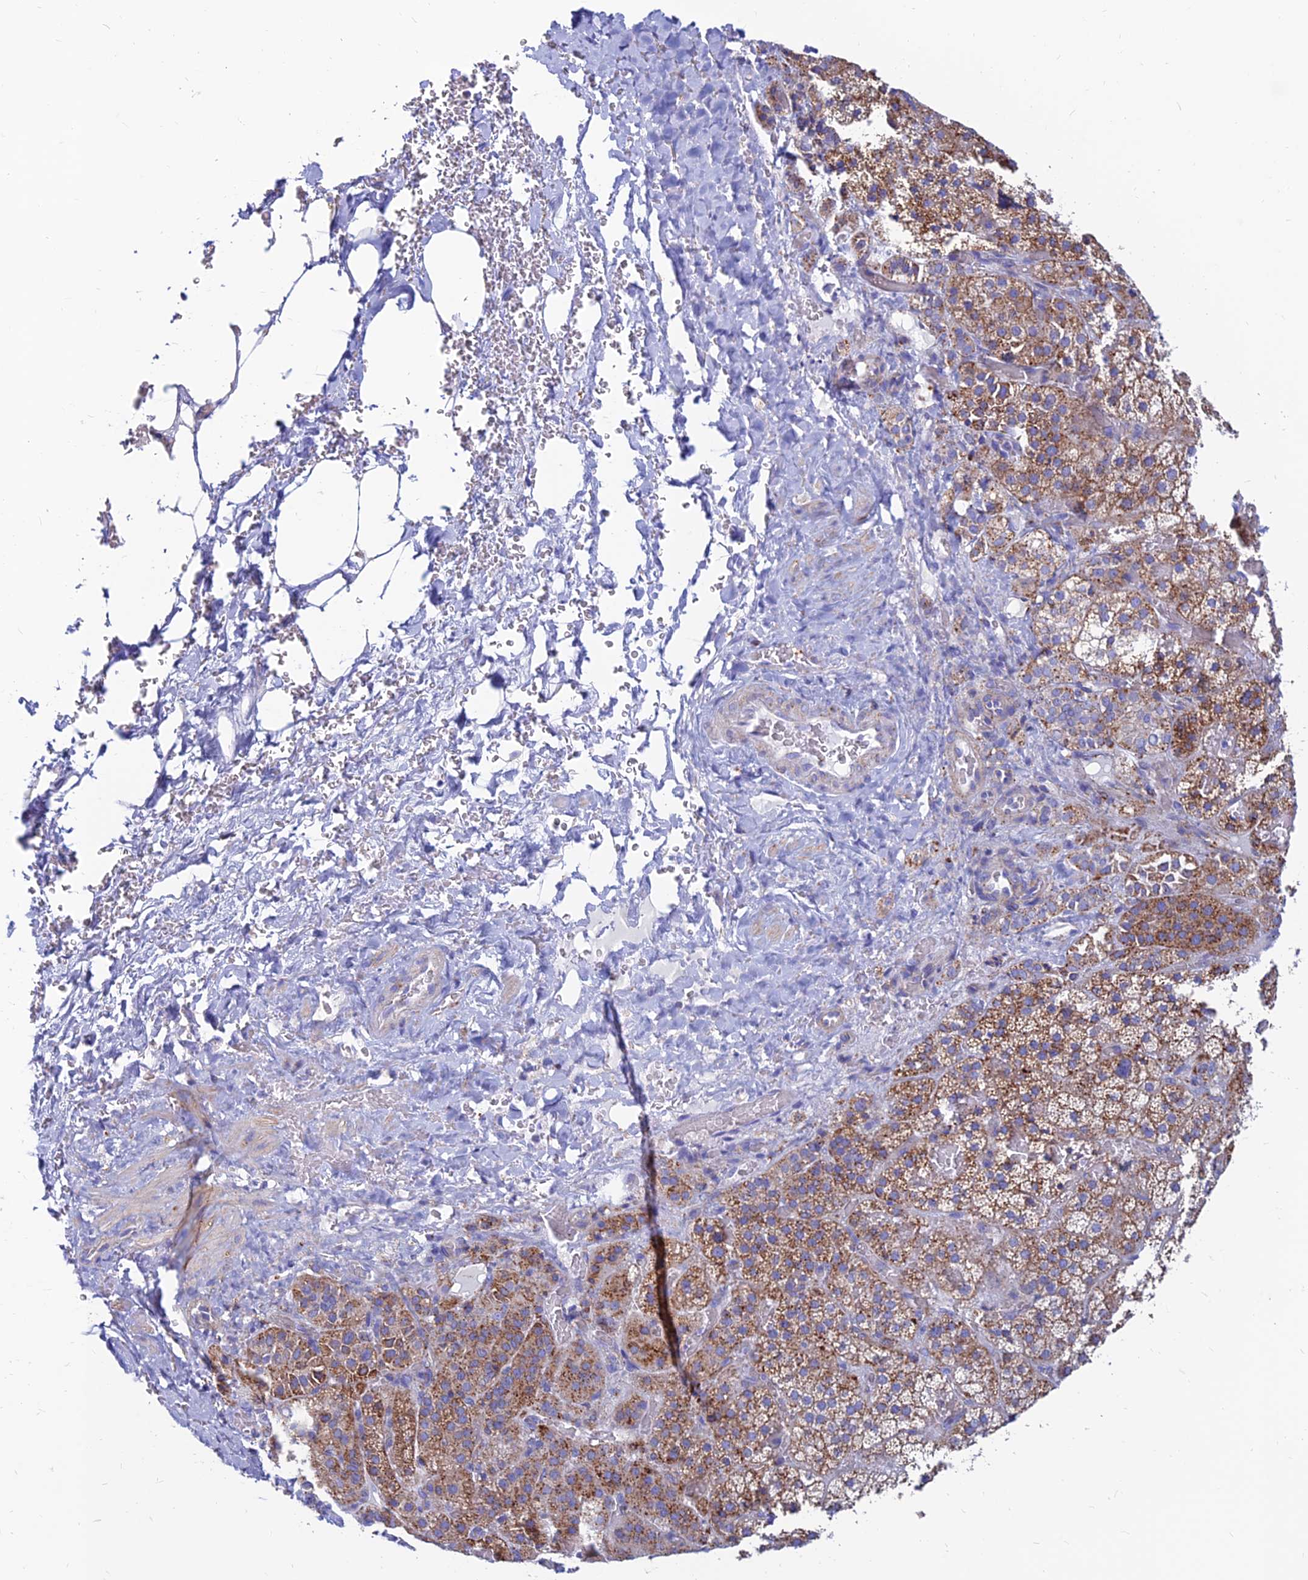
{"staining": {"intensity": "moderate", "quantity": ">75%", "location": "cytoplasmic/membranous"}, "tissue": "adrenal gland", "cell_type": "Glandular cells", "image_type": "normal", "snomed": [{"axis": "morphology", "description": "Normal tissue, NOS"}, {"axis": "topography", "description": "Adrenal gland"}], "caption": "Protein staining exhibits moderate cytoplasmic/membranous positivity in approximately >75% of glandular cells in normal adrenal gland.", "gene": "SPNS1", "patient": {"sex": "male", "age": 57}}